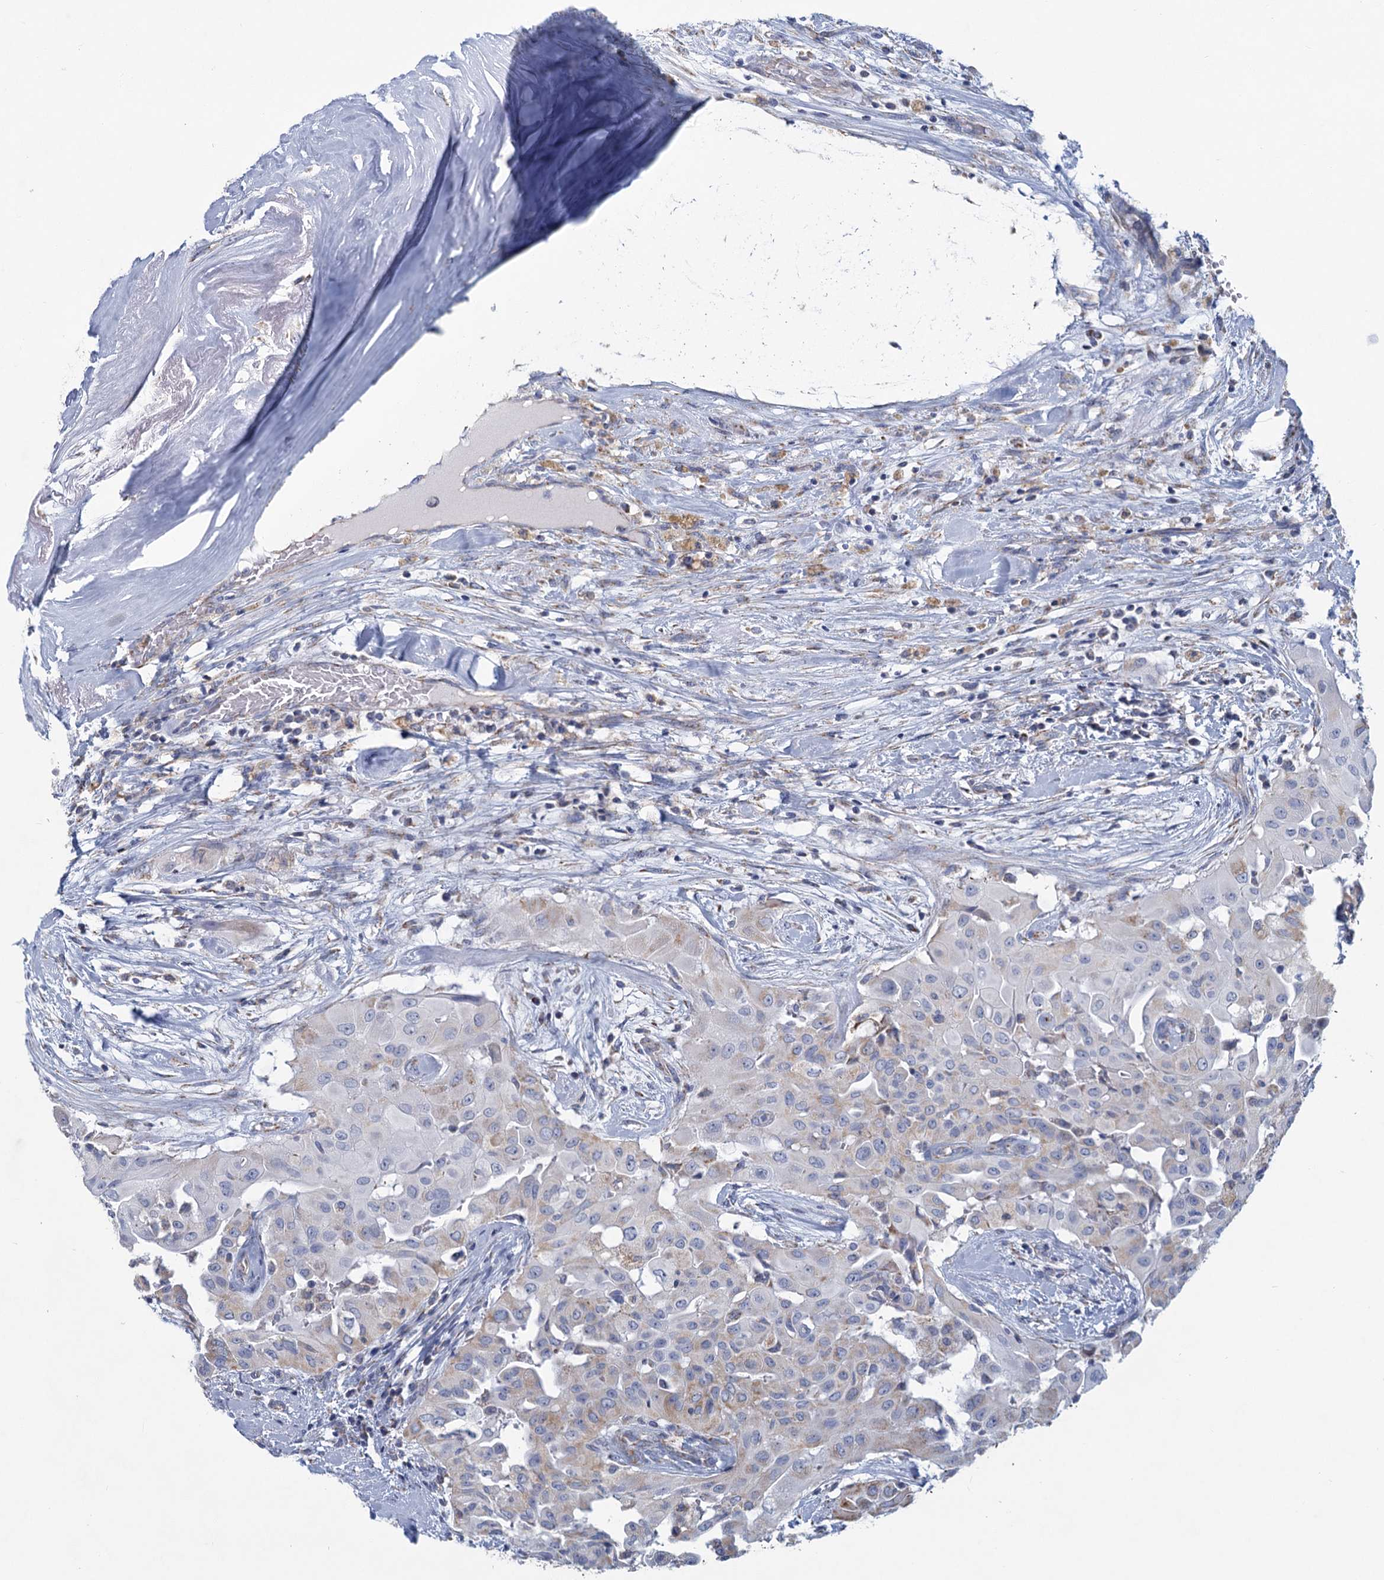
{"staining": {"intensity": "negative", "quantity": "none", "location": "none"}, "tissue": "thyroid cancer", "cell_type": "Tumor cells", "image_type": "cancer", "snomed": [{"axis": "morphology", "description": "Papillary adenocarcinoma, NOS"}, {"axis": "topography", "description": "Thyroid gland"}], "caption": "The image demonstrates no significant expression in tumor cells of papillary adenocarcinoma (thyroid).", "gene": "NDUFC2", "patient": {"sex": "female", "age": 59}}